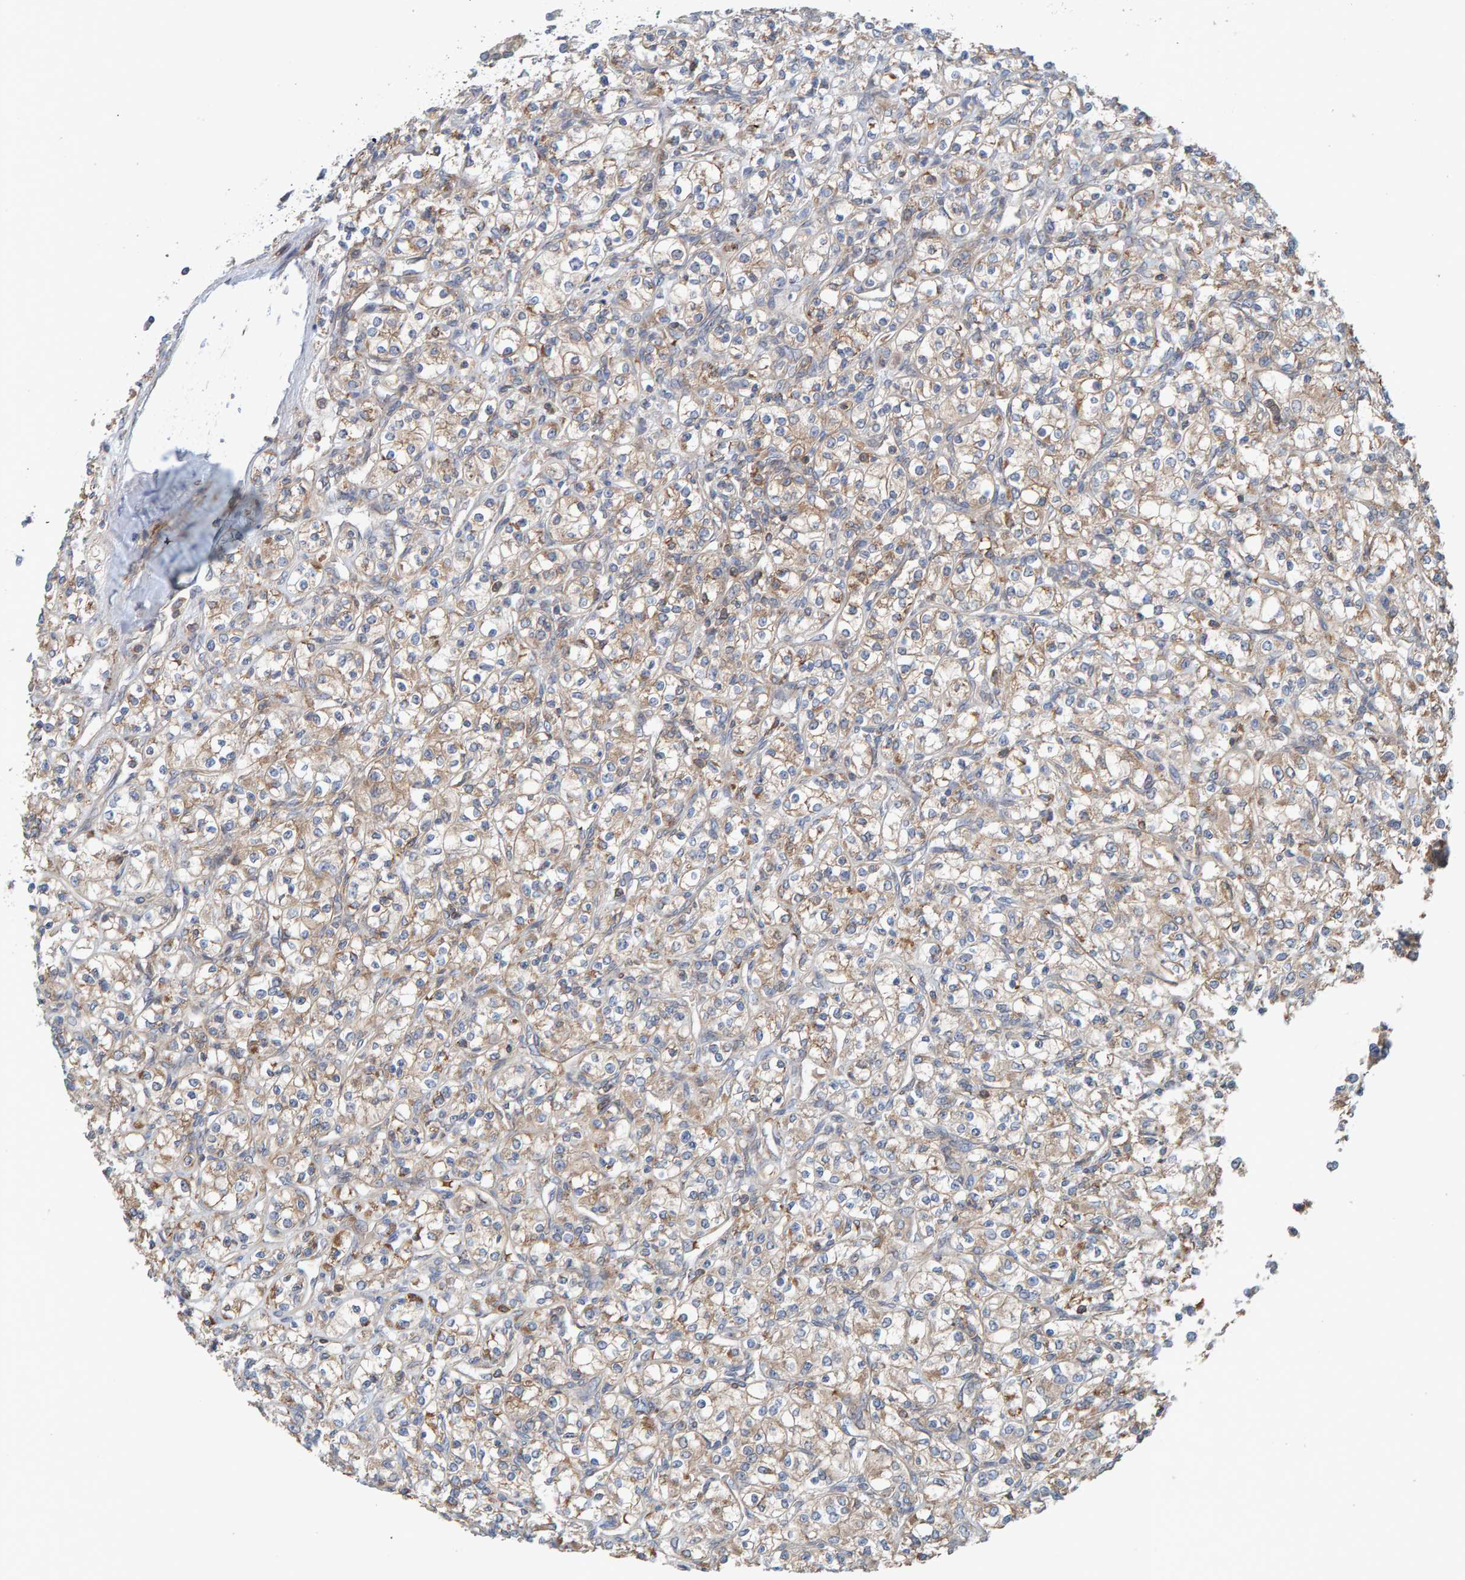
{"staining": {"intensity": "moderate", "quantity": "25%-75%", "location": "cytoplasmic/membranous"}, "tissue": "renal cancer", "cell_type": "Tumor cells", "image_type": "cancer", "snomed": [{"axis": "morphology", "description": "Adenocarcinoma, NOS"}, {"axis": "topography", "description": "Kidney"}], "caption": "IHC of human renal adenocarcinoma demonstrates medium levels of moderate cytoplasmic/membranous expression in about 25%-75% of tumor cells. The protein of interest is shown in brown color, while the nuclei are stained blue.", "gene": "UBAP1", "patient": {"sex": "male", "age": 77}}